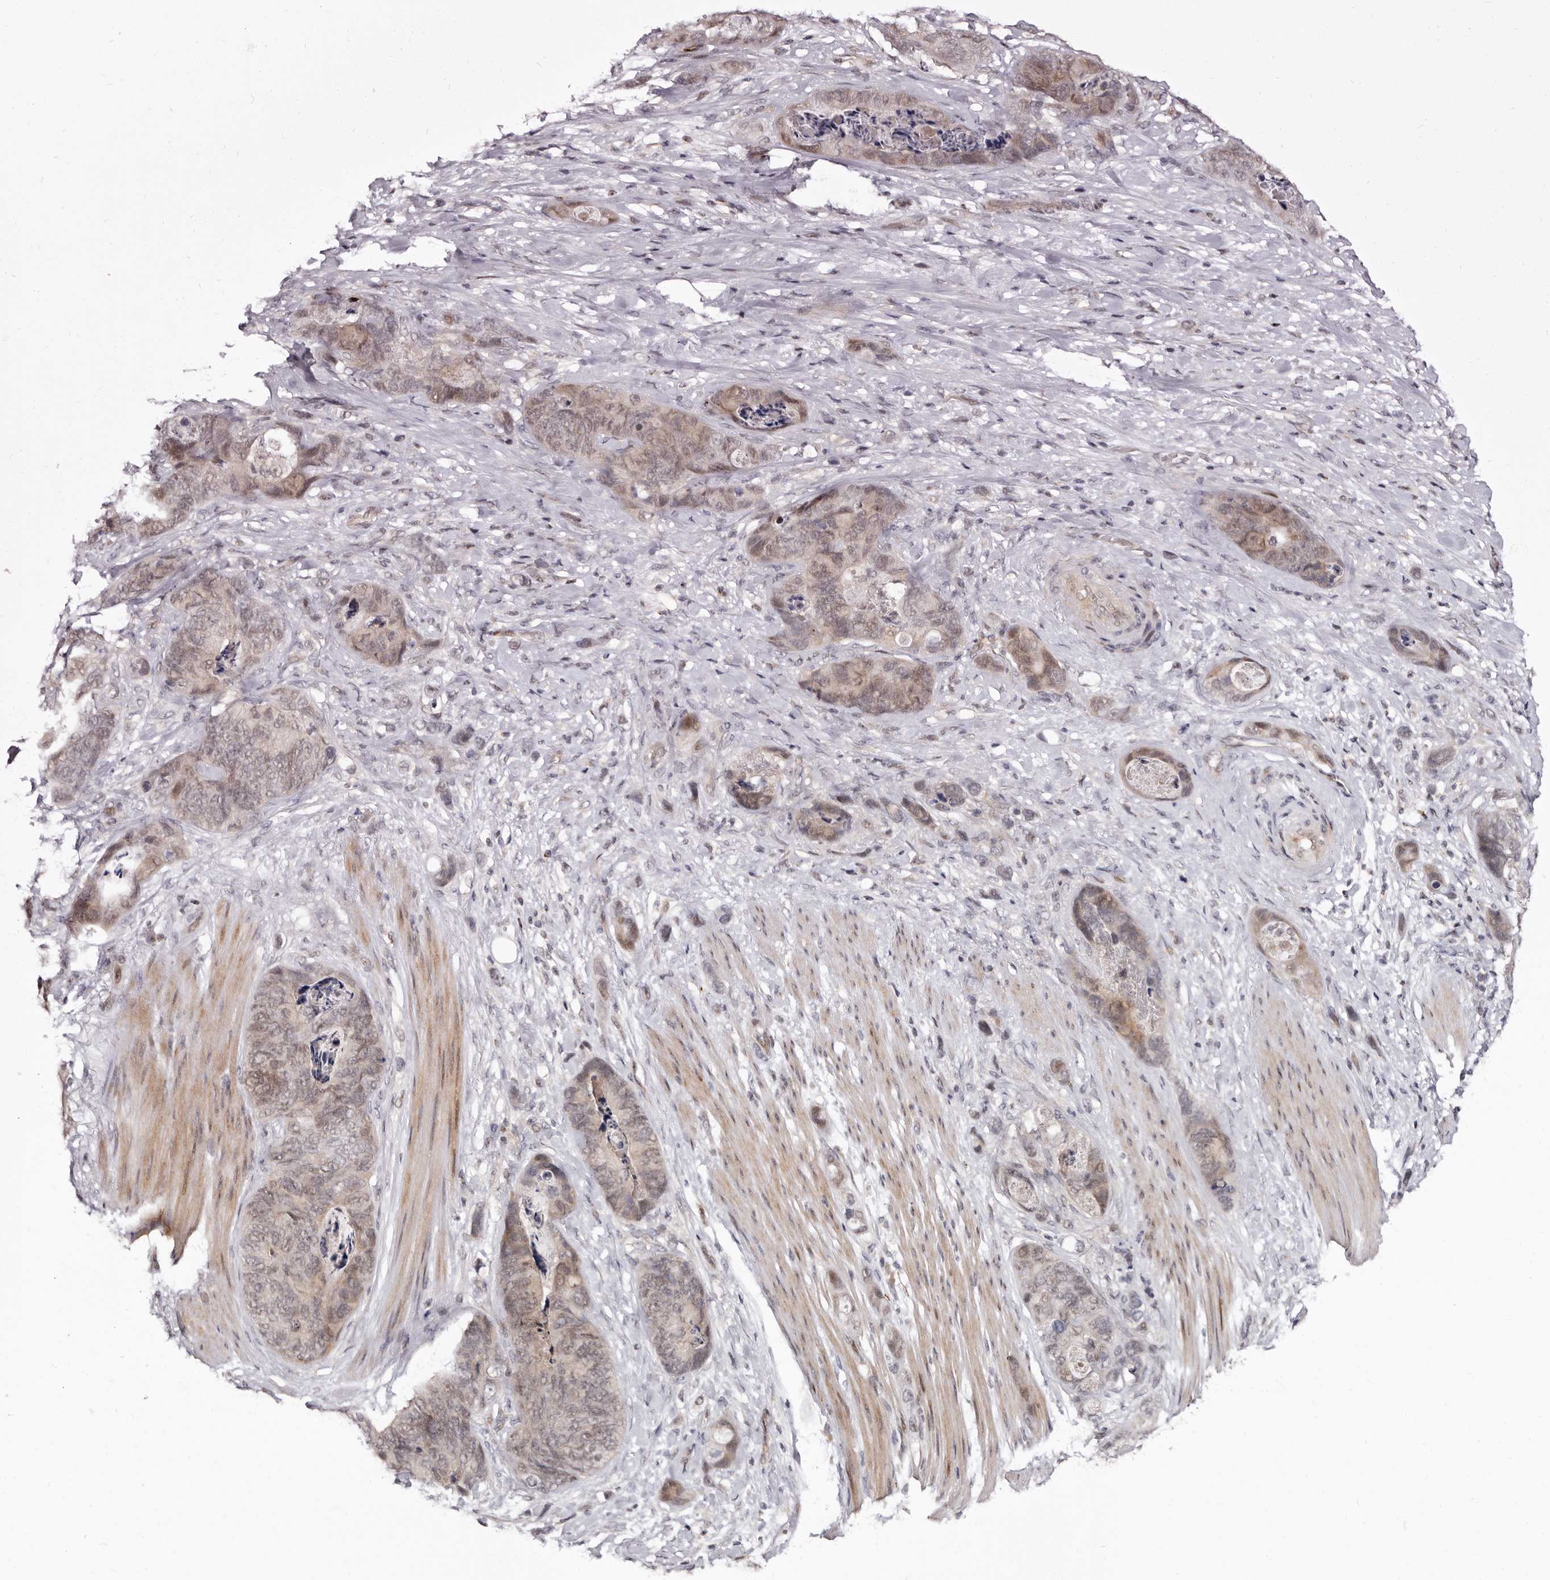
{"staining": {"intensity": "weak", "quantity": ">75%", "location": "cytoplasmic/membranous,nuclear"}, "tissue": "stomach cancer", "cell_type": "Tumor cells", "image_type": "cancer", "snomed": [{"axis": "morphology", "description": "Normal tissue, NOS"}, {"axis": "morphology", "description": "Adenocarcinoma, NOS"}, {"axis": "topography", "description": "Stomach"}], "caption": "Weak cytoplasmic/membranous and nuclear staining is present in approximately >75% of tumor cells in stomach adenocarcinoma. (Brightfield microscopy of DAB IHC at high magnification).", "gene": "PHF20L1", "patient": {"sex": "female", "age": 89}}